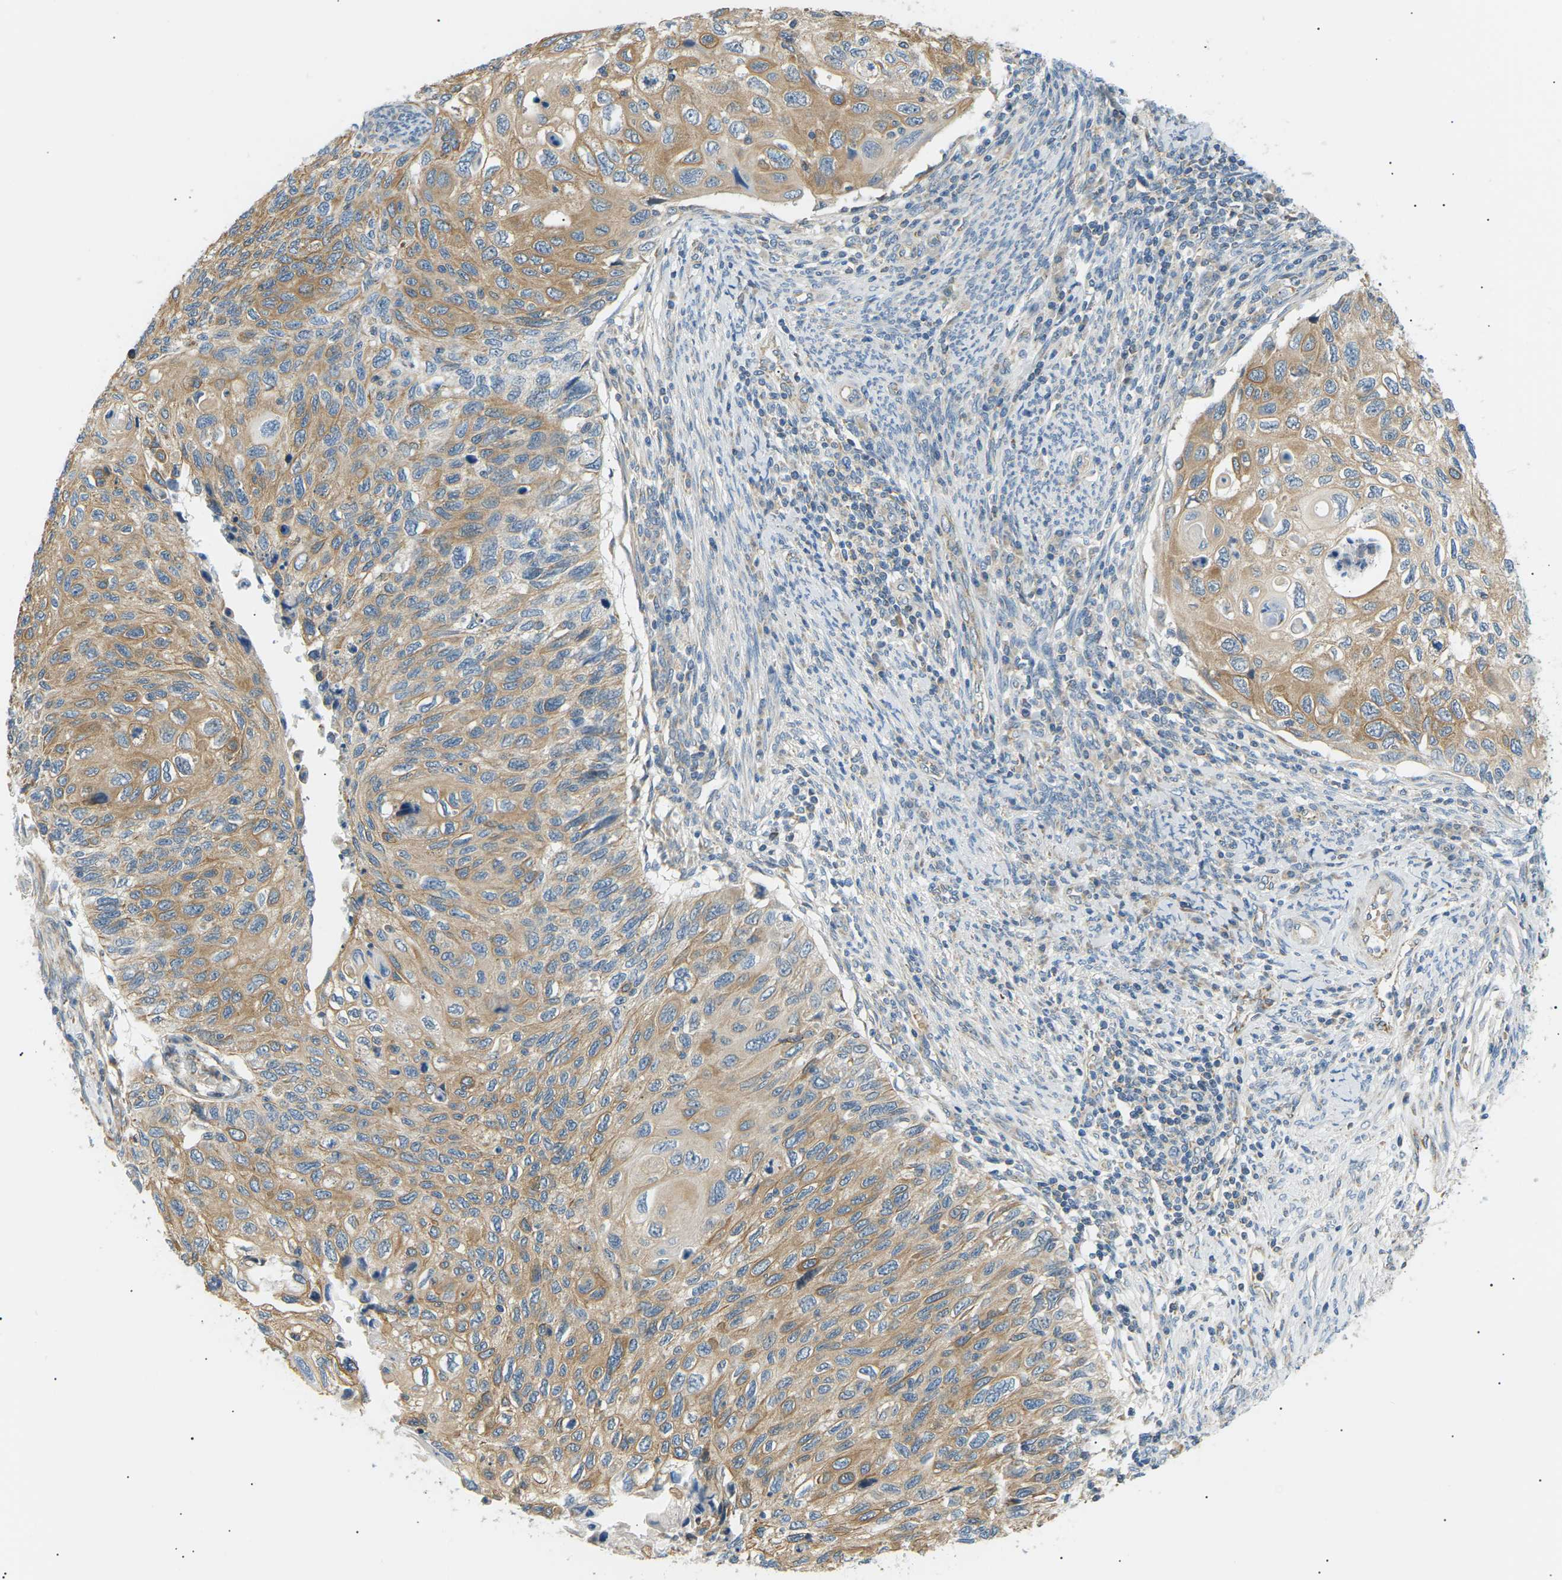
{"staining": {"intensity": "moderate", "quantity": ">75%", "location": "cytoplasmic/membranous"}, "tissue": "cervical cancer", "cell_type": "Tumor cells", "image_type": "cancer", "snomed": [{"axis": "morphology", "description": "Squamous cell carcinoma, NOS"}, {"axis": "topography", "description": "Cervix"}], "caption": "Moderate cytoplasmic/membranous expression is identified in approximately >75% of tumor cells in cervical squamous cell carcinoma.", "gene": "TBC1D8", "patient": {"sex": "female", "age": 70}}